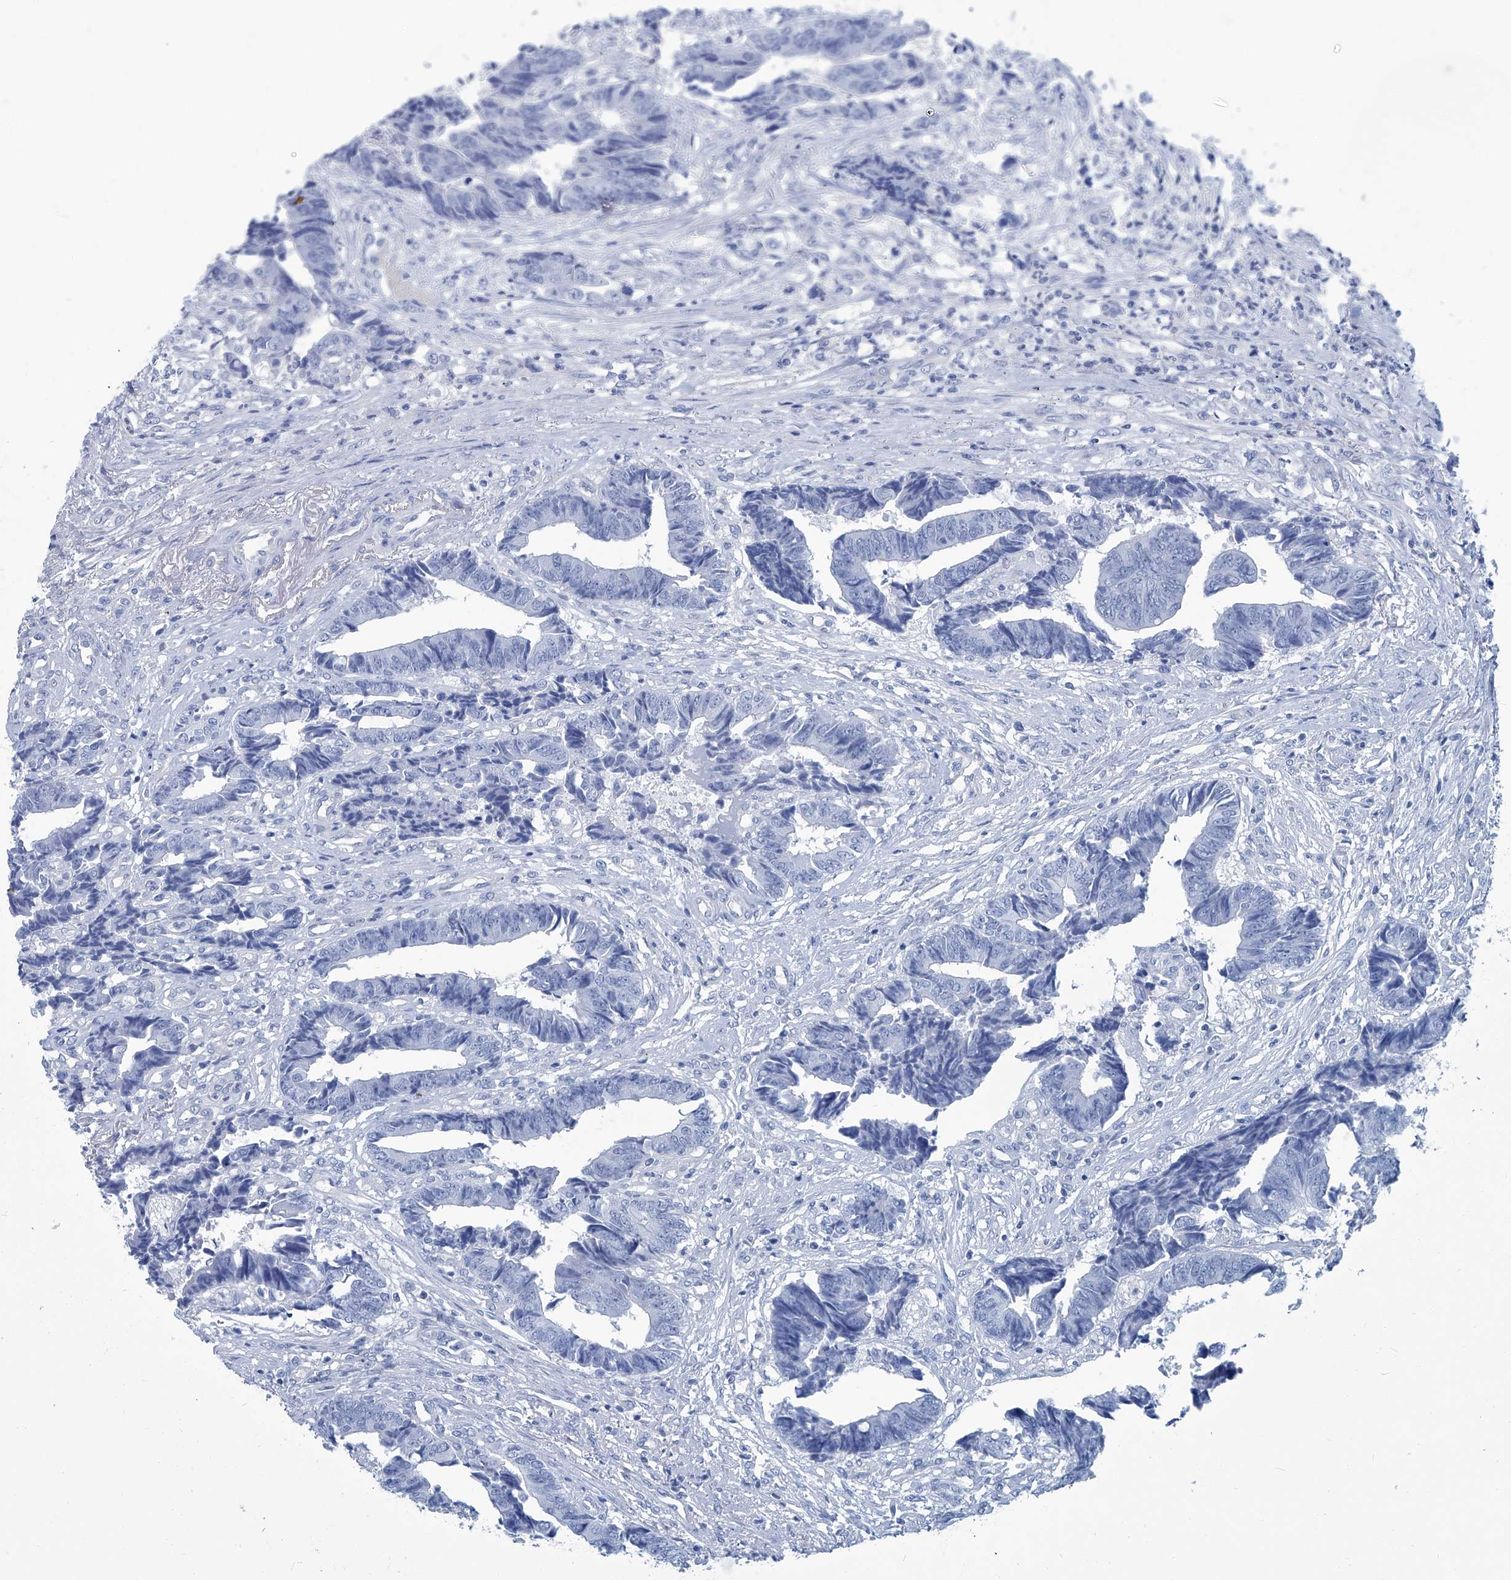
{"staining": {"intensity": "negative", "quantity": "none", "location": "none"}, "tissue": "colorectal cancer", "cell_type": "Tumor cells", "image_type": "cancer", "snomed": [{"axis": "morphology", "description": "Adenocarcinoma, NOS"}, {"axis": "topography", "description": "Rectum"}], "caption": "Immunohistochemical staining of human colorectal cancer (adenocarcinoma) demonstrates no significant positivity in tumor cells.", "gene": "PFKL", "patient": {"sex": "male", "age": 84}}